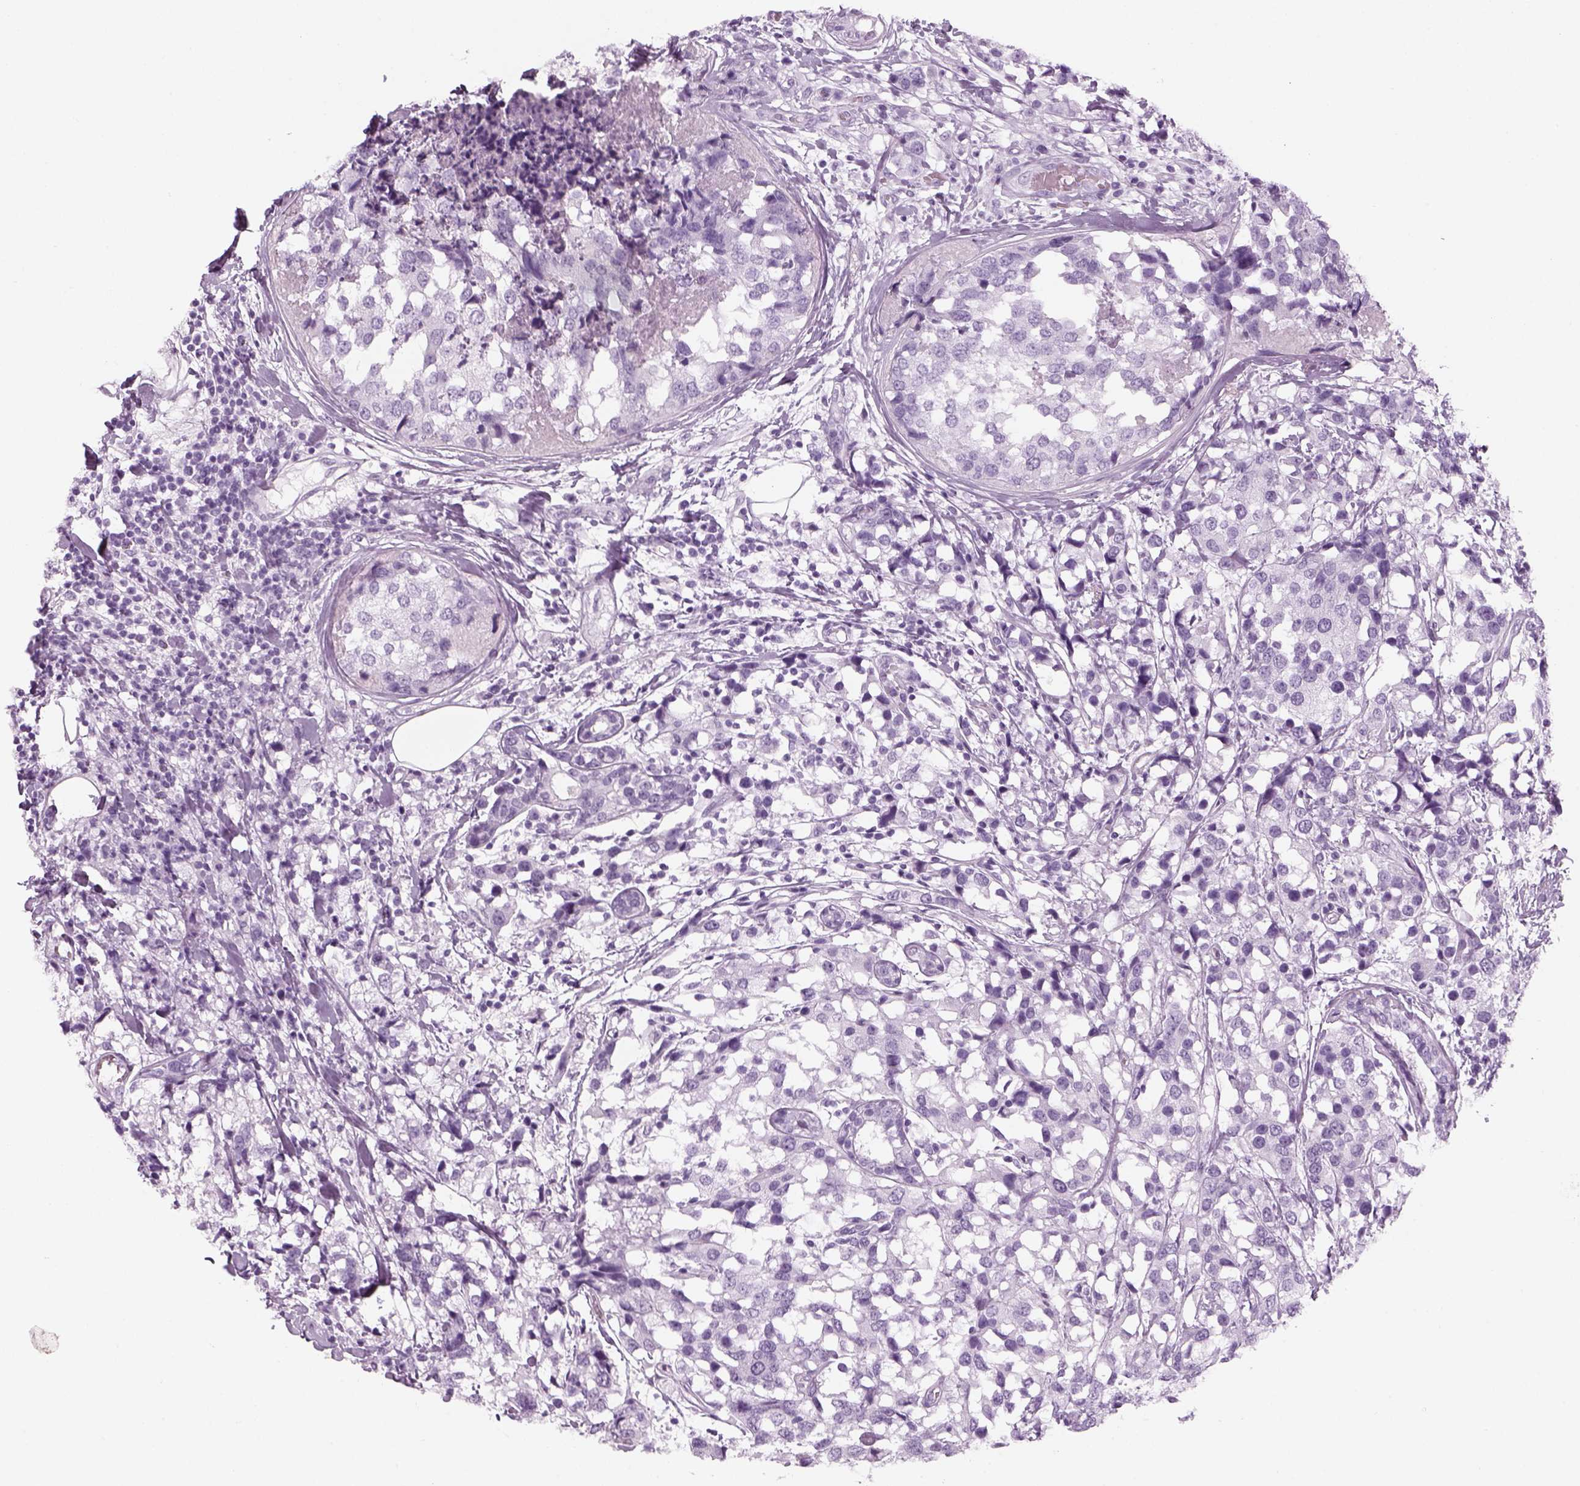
{"staining": {"intensity": "negative", "quantity": "none", "location": "none"}, "tissue": "breast cancer", "cell_type": "Tumor cells", "image_type": "cancer", "snomed": [{"axis": "morphology", "description": "Lobular carcinoma"}, {"axis": "topography", "description": "Breast"}], "caption": "A photomicrograph of breast lobular carcinoma stained for a protein reveals no brown staining in tumor cells.", "gene": "PABPC1L2B", "patient": {"sex": "female", "age": 59}}